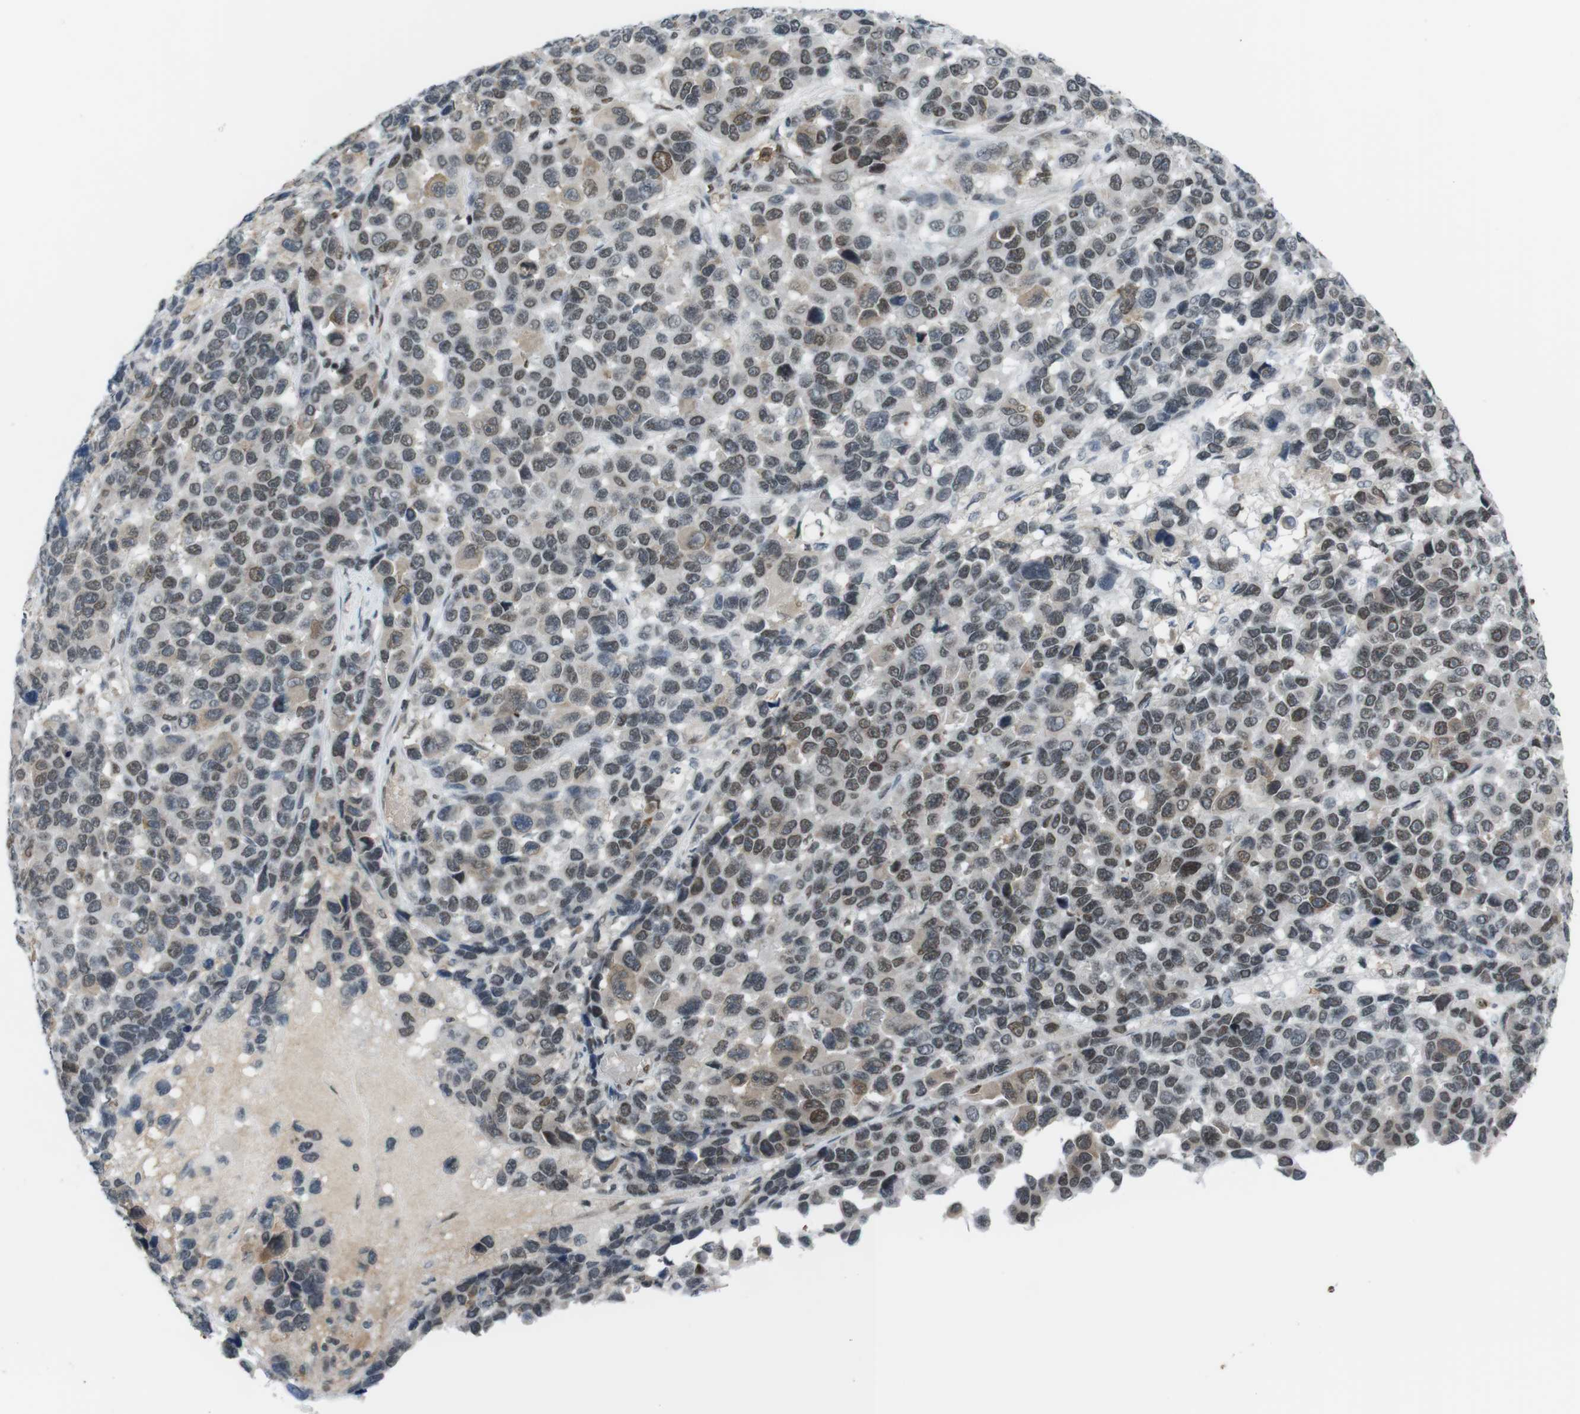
{"staining": {"intensity": "weak", "quantity": "25%-75%", "location": "nuclear"}, "tissue": "melanoma", "cell_type": "Tumor cells", "image_type": "cancer", "snomed": [{"axis": "morphology", "description": "Malignant melanoma, NOS"}, {"axis": "topography", "description": "Skin"}], "caption": "A brown stain highlights weak nuclear expression of a protein in melanoma tumor cells.", "gene": "SUB1", "patient": {"sex": "male", "age": 53}}